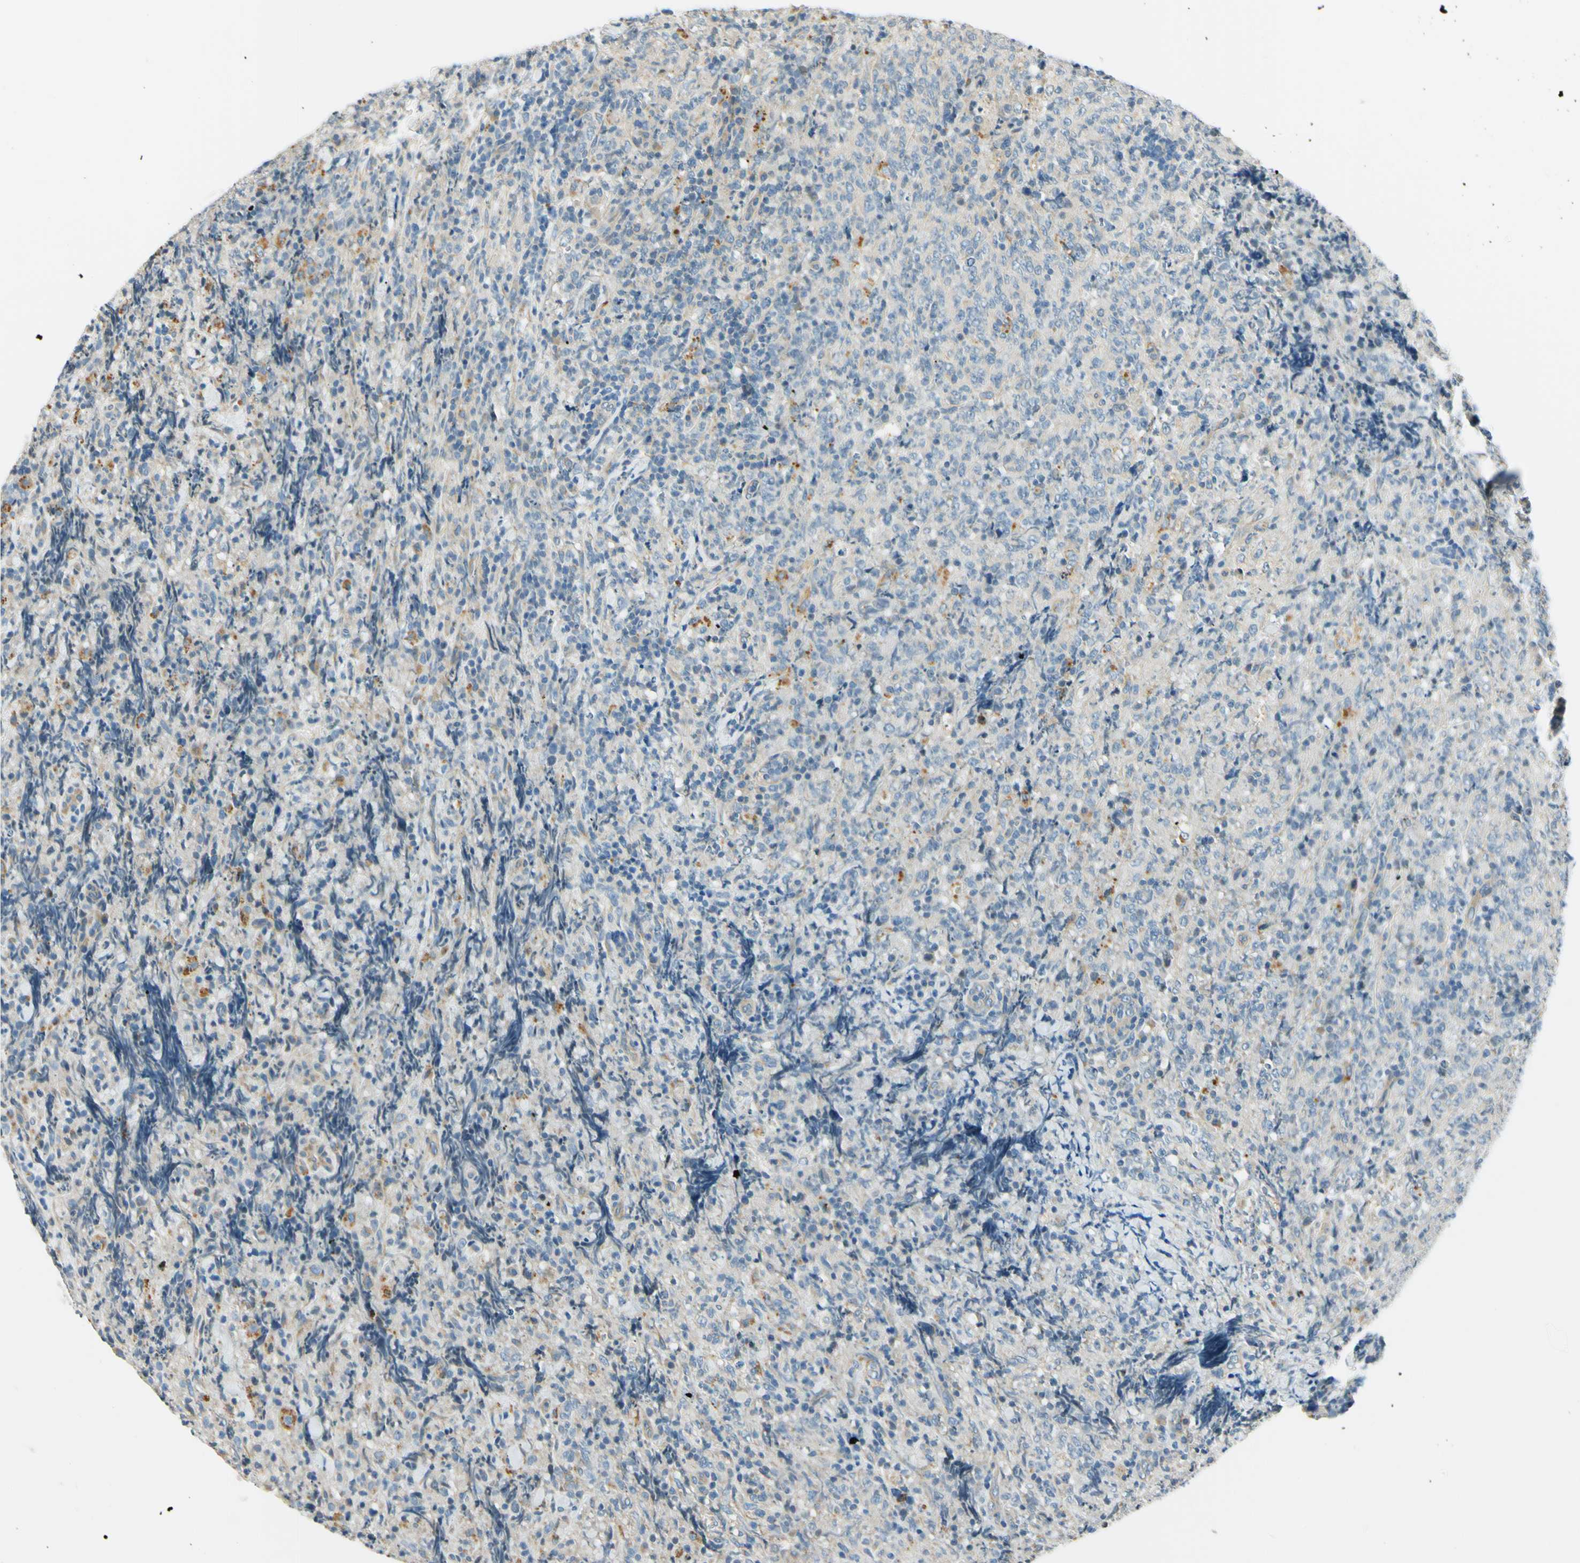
{"staining": {"intensity": "negative", "quantity": "none", "location": "none"}, "tissue": "lymphoma", "cell_type": "Tumor cells", "image_type": "cancer", "snomed": [{"axis": "morphology", "description": "Malignant lymphoma, non-Hodgkin's type, High grade"}, {"axis": "topography", "description": "Tonsil"}], "caption": "Immunohistochemistry histopathology image of neoplastic tissue: human lymphoma stained with DAB (3,3'-diaminobenzidine) shows no significant protein positivity in tumor cells. (Brightfield microscopy of DAB immunohistochemistry (IHC) at high magnification).", "gene": "LAMA3", "patient": {"sex": "female", "age": 36}}